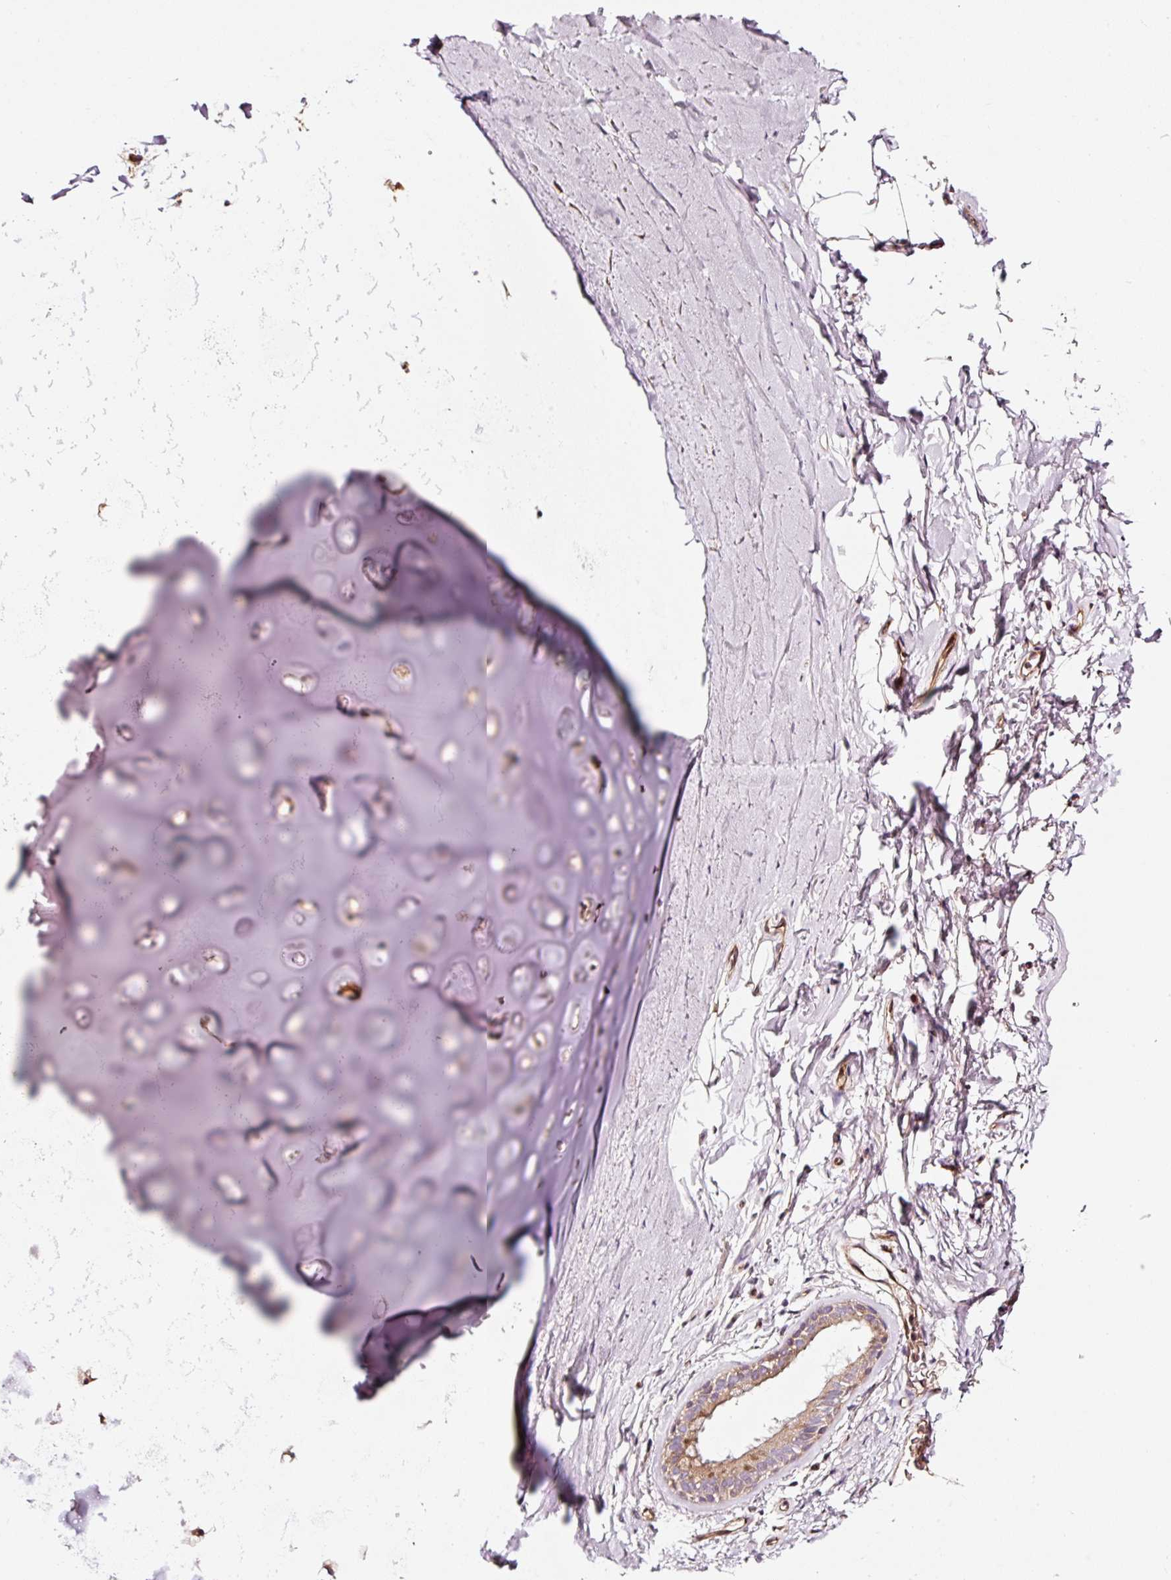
{"staining": {"intensity": "moderate", "quantity": "25%-75%", "location": "cytoplasmic/membranous"}, "tissue": "soft tissue", "cell_type": "Chondrocytes", "image_type": "normal", "snomed": [{"axis": "morphology", "description": "Normal tissue, NOS"}, {"axis": "morphology", "description": "Squamous cell carcinoma, NOS"}, {"axis": "topography", "description": "Bronchus"}, {"axis": "topography", "description": "Lung"}], "caption": "Moderate cytoplasmic/membranous positivity is present in about 25%-75% of chondrocytes in normal soft tissue.", "gene": "NAPA", "patient": {"sex": "female", "age": 70}}